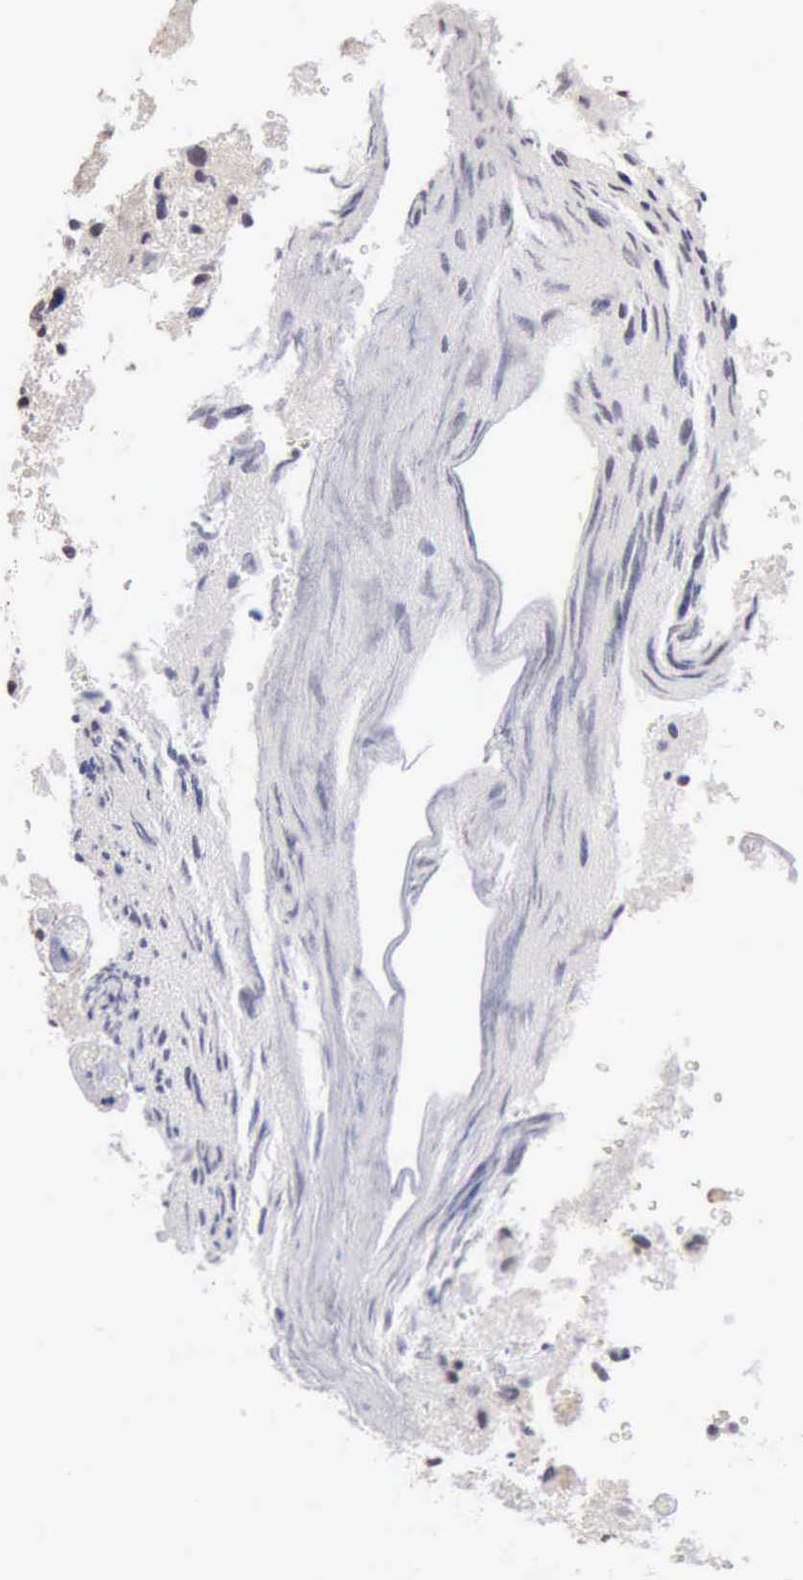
{"staining": {"intensity": "negative", "quantity": "none", "location": "none"}, "tissue": "glioma", "cell_type": "Tumor cells", "image_type": "cancer", "snomed": [{"axis": "morphology", "description": "Glioma, malignant, High grade"}, {"axis": "topography", "description": "Brain"}], "caption": "Immunohistochemistry (IHC) image of high-grade glioma (malignant) stained for a protein (brown), which reveals no staining in tumor cells.", "gene": "TAF1", "patient": {"sex": "male", "age": 69}}